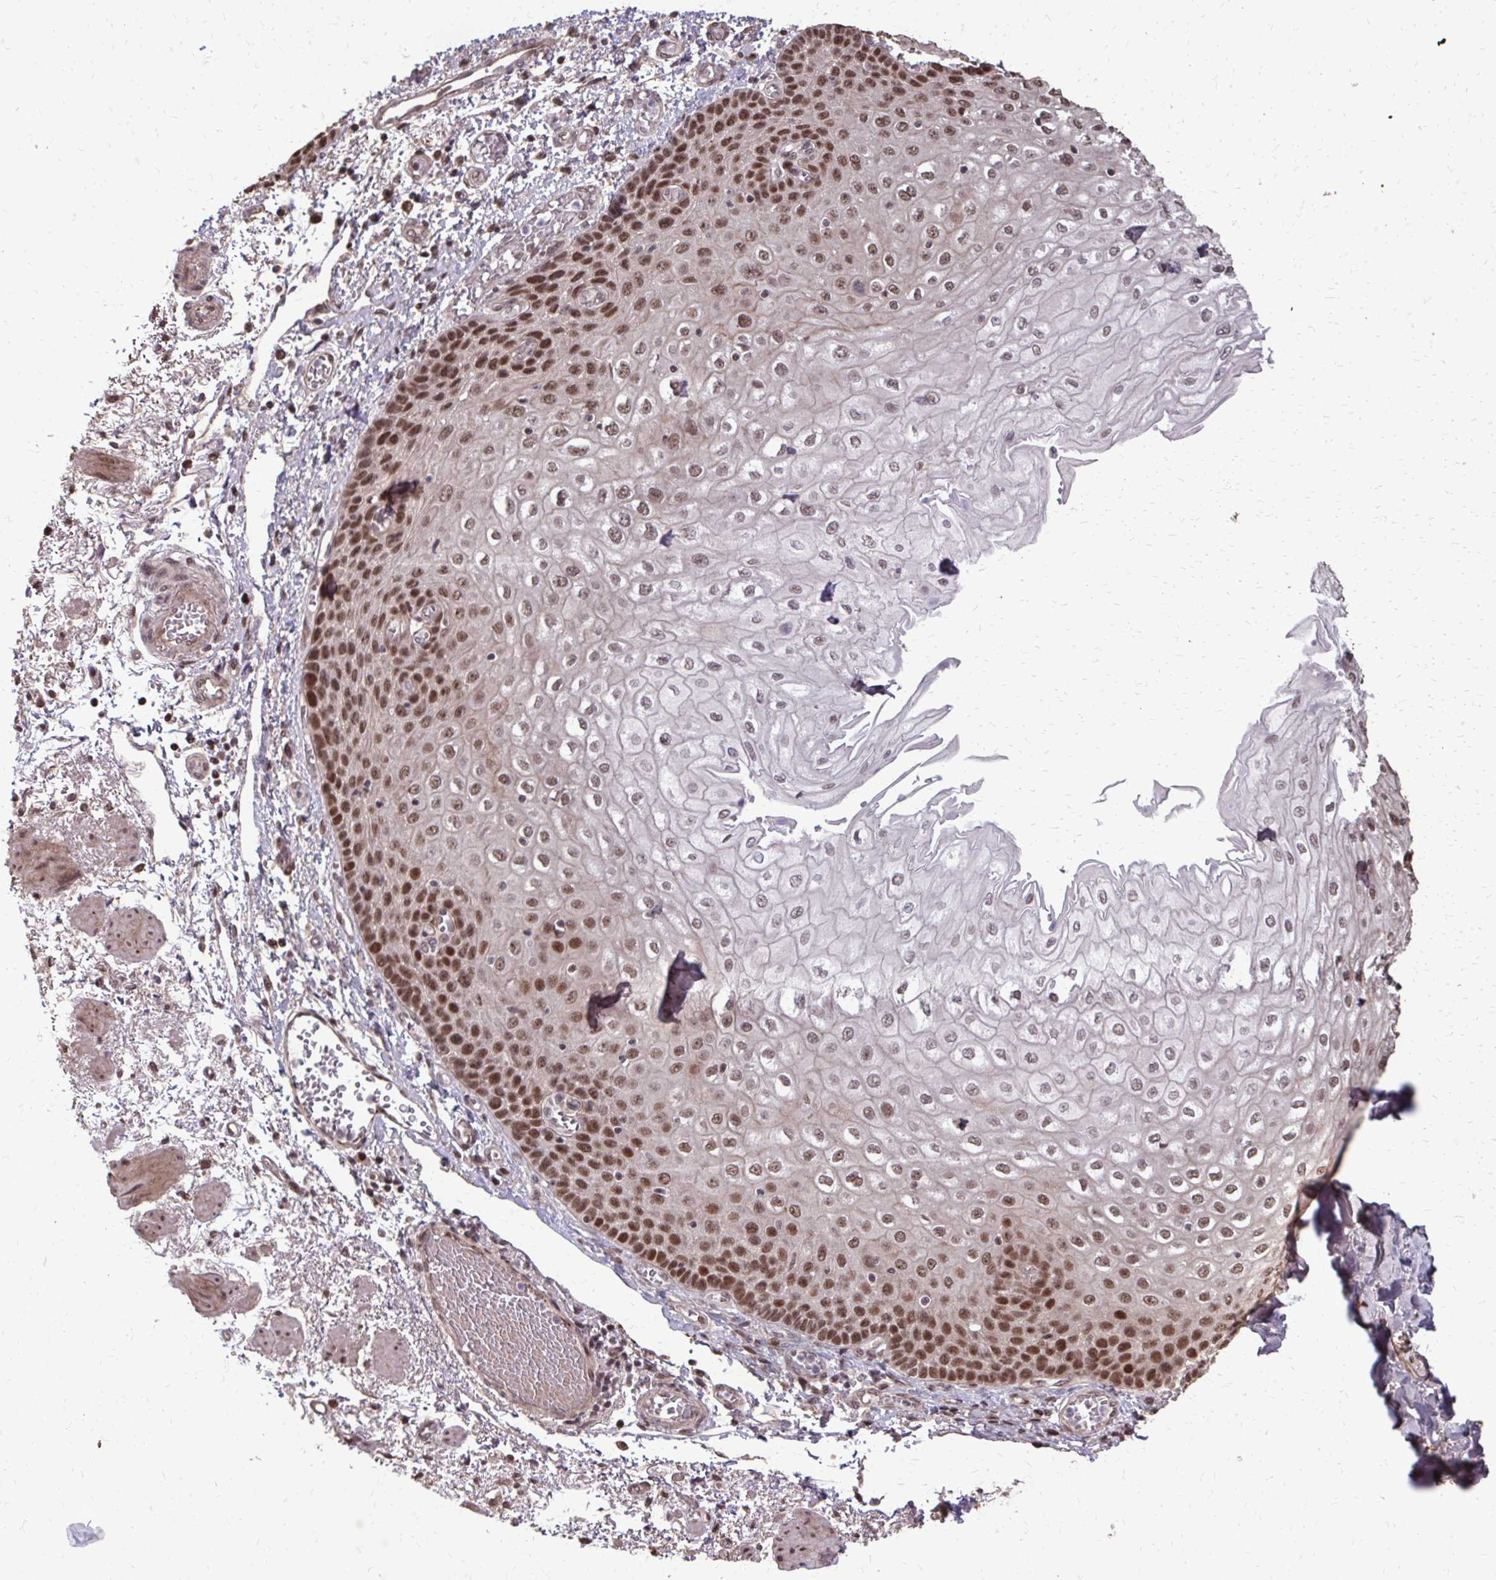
{"staining": {"intensity": "strong", "quantity": "25%-75%", "location": "nuclear"}, "tissue": "esophagus", "cell_type": "Squamous epithelial cells", "image_type": "normal", "snomed": [{"axis": "morphology", "description": "Normal tissue, NOS"}, {"axis": "morphology", "description": "Adenocarcinoma, NOS"}, {"axis": "topography", "description": "Esophagus"}], "caption": "Normal esophagus exhibits strong nuclear expression in about 25%-75% of squamous epithelial cells, visualized by immunohistochemistry. (DAB (3,3'-diaminobenzidine) = brown stain, brightfield microscopy at high magnification).", "gene": "SS18", "patient": {"sex": "male", "age": 81}}